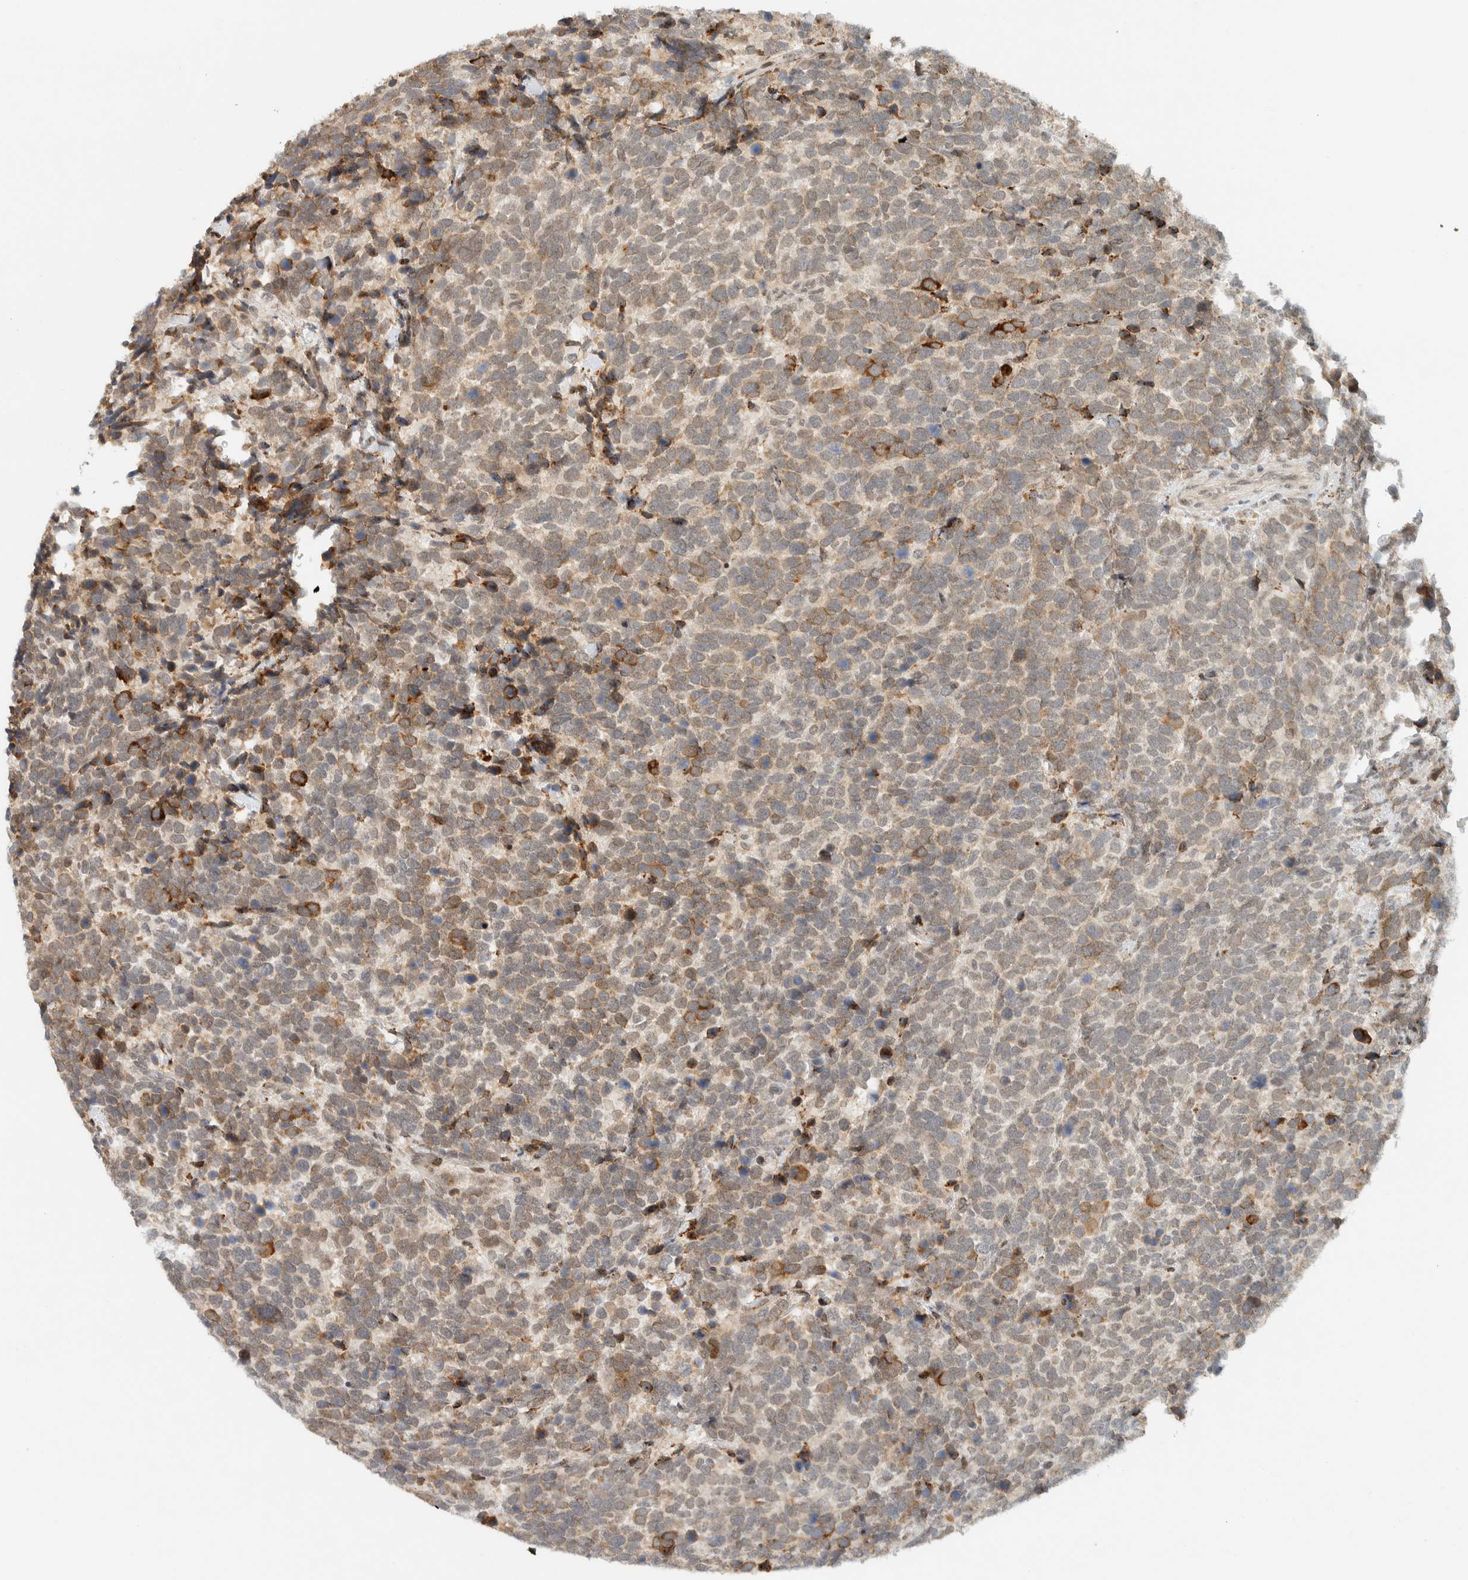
{"staining": {"intensity": "moderate", "quantity": ">75%", "location": "cytoplasmic/membranous"}, "tissue": "urothelial cancer", "cell_type": "Tumor cells", "image_type": "cancer", "snomed": [{"axis": "morphology", "description": "Urothelial carcinoma, High grade"}, {"axis": "topography", "description": "Urinary bladder"}], "caption": "Human urothelial cancer stained with a brown dye shows moderate cytoplasmic/membranous positive positivity in about >75% of tumor cells.", "gene": "ITPRID1", "patient": {"sex": "female", "age": 82}}